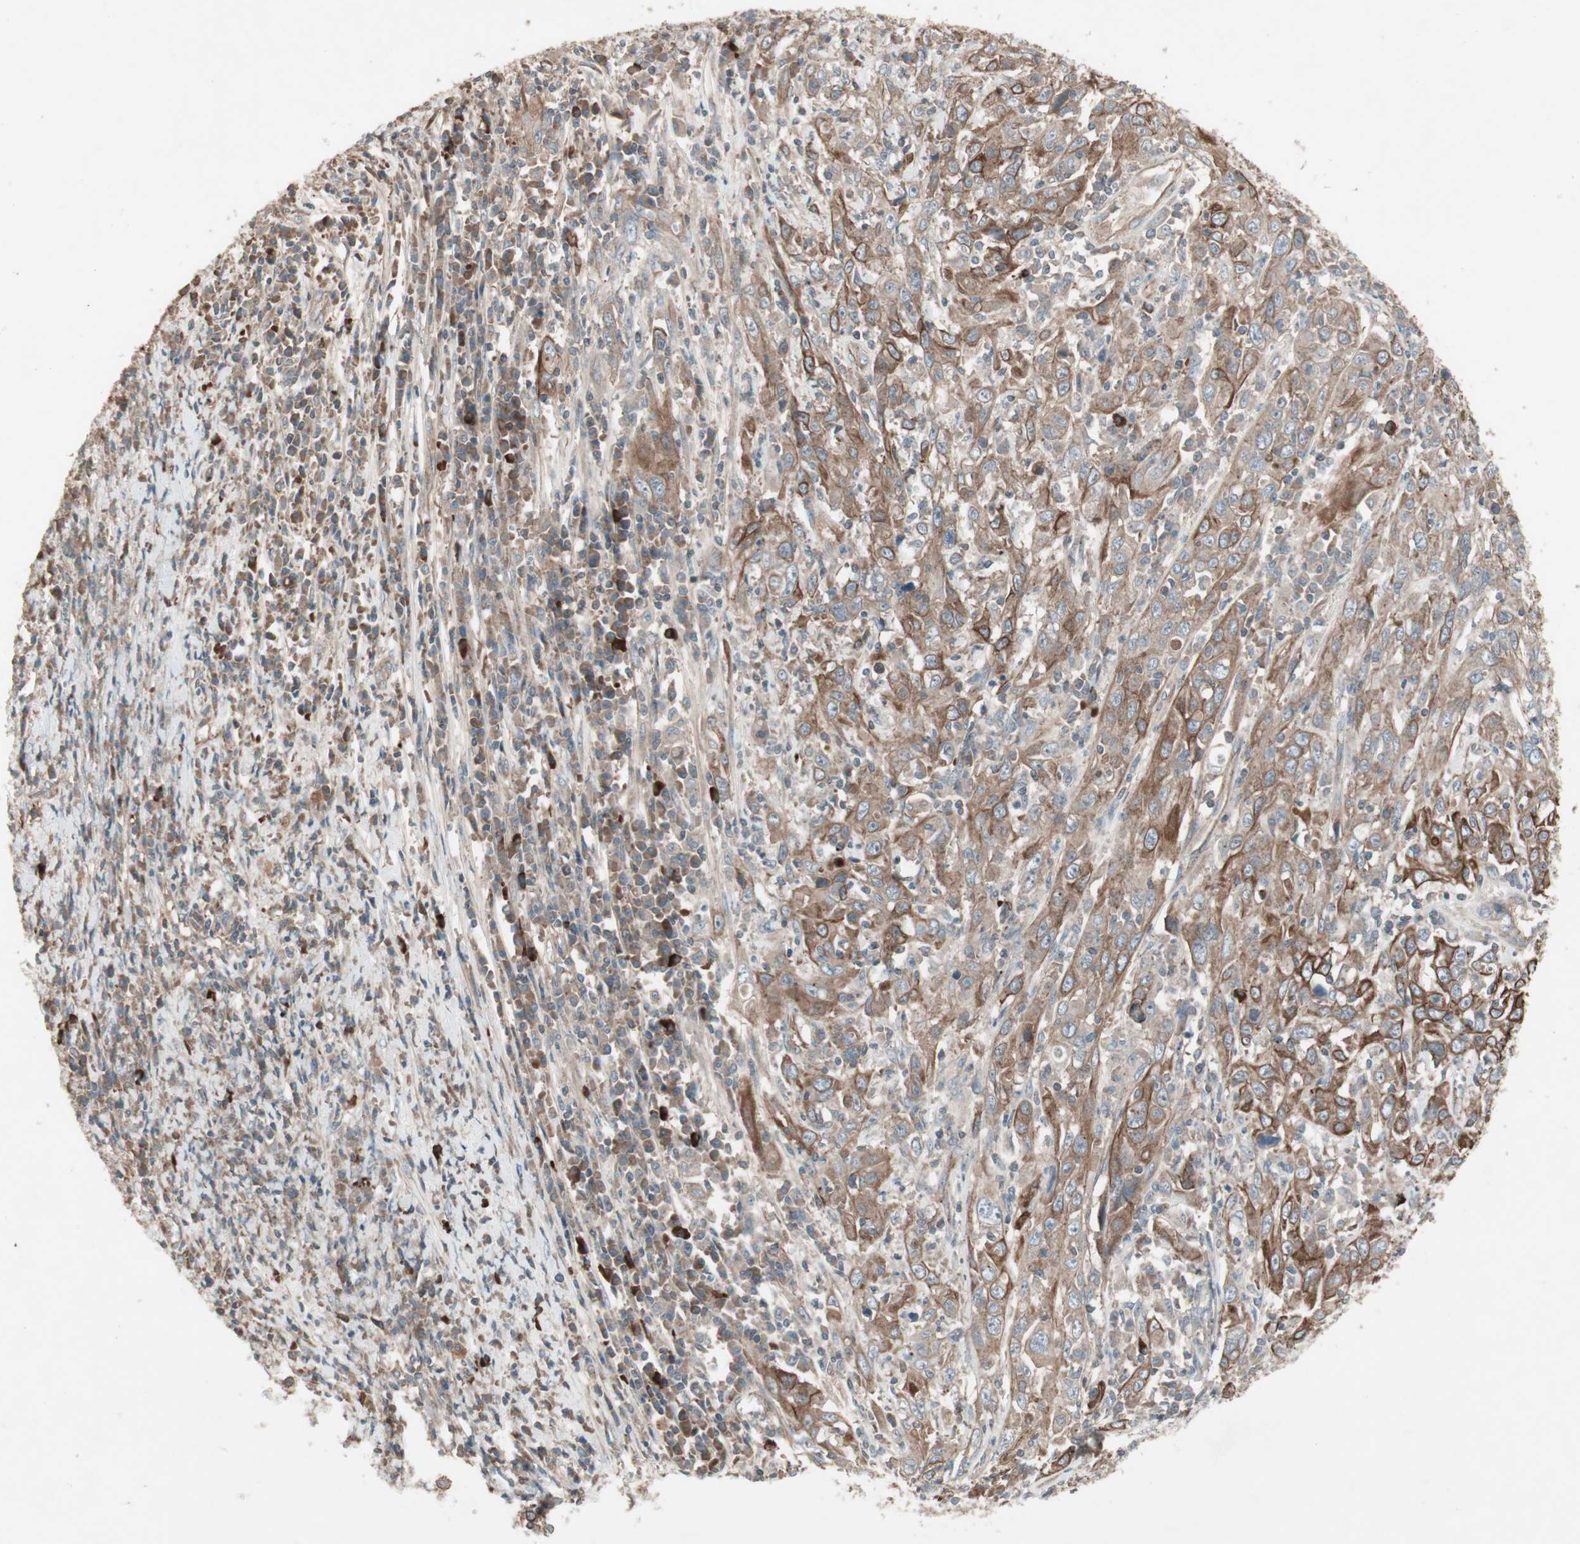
{"staining": {"intensity": "moderate", "quantity": ">75%", "location": "cytoplasmic/membranous"}, "tissue": "cervical cancer", "cell_type": "Tumor cells", "image_type": "cancer", "snomed": [{"axis": "morphology", "description": "Squamous cell carcinoma, NOS"}, {"axis": "topography", "description": "Cervix"}], "caption": "Tumor cells display medium levels of moderate cytoplasmic/membranous expression in about >75% of cells in human cervical squamous cell carcinoma.", "gene": "TFPI", "patient": {"sex": "female", "age": 46}}